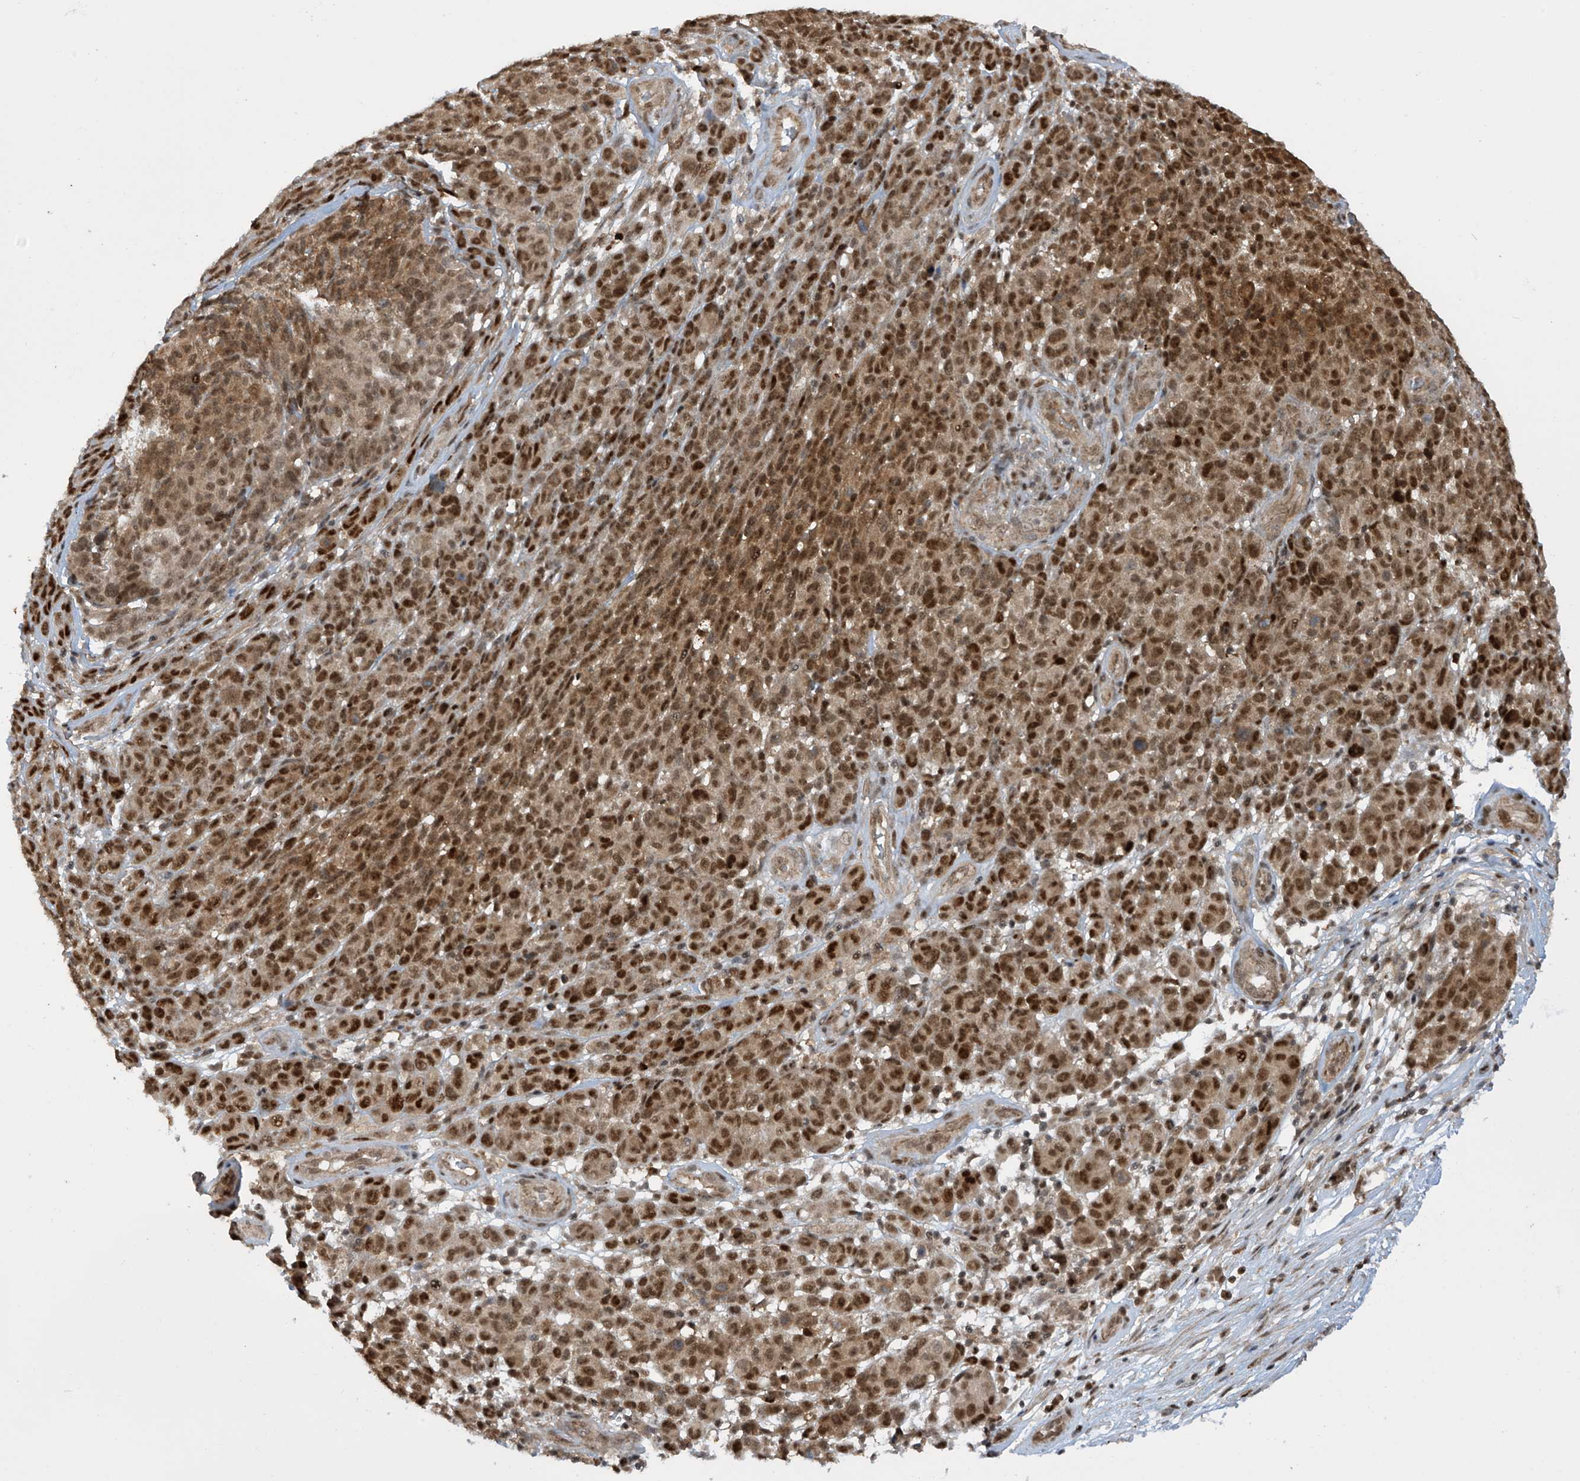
{"staining": {"intensity": "moderate", "quantity": ">75%", "location": "cytoplasmic/membranous,nuclear"}, "tissue": "melanoma", "cell_type": "Tumor cells", "image_type": "cancer", "snomed": [{"axis": "morphology", "description": "Malignant melanoma, NOS"}, {"axis": "topography", "description": "Skin"}], "caption": "Immunohistochemistry photomicrograph of melanoma stained for a protein (brown), which reveals medium levels of moderate cytoplasmic/membranous and nuclear expression in about >75% of tumor cells.", "gene": "LAGE3", "patient": {"sex": "male", "age": 49}}